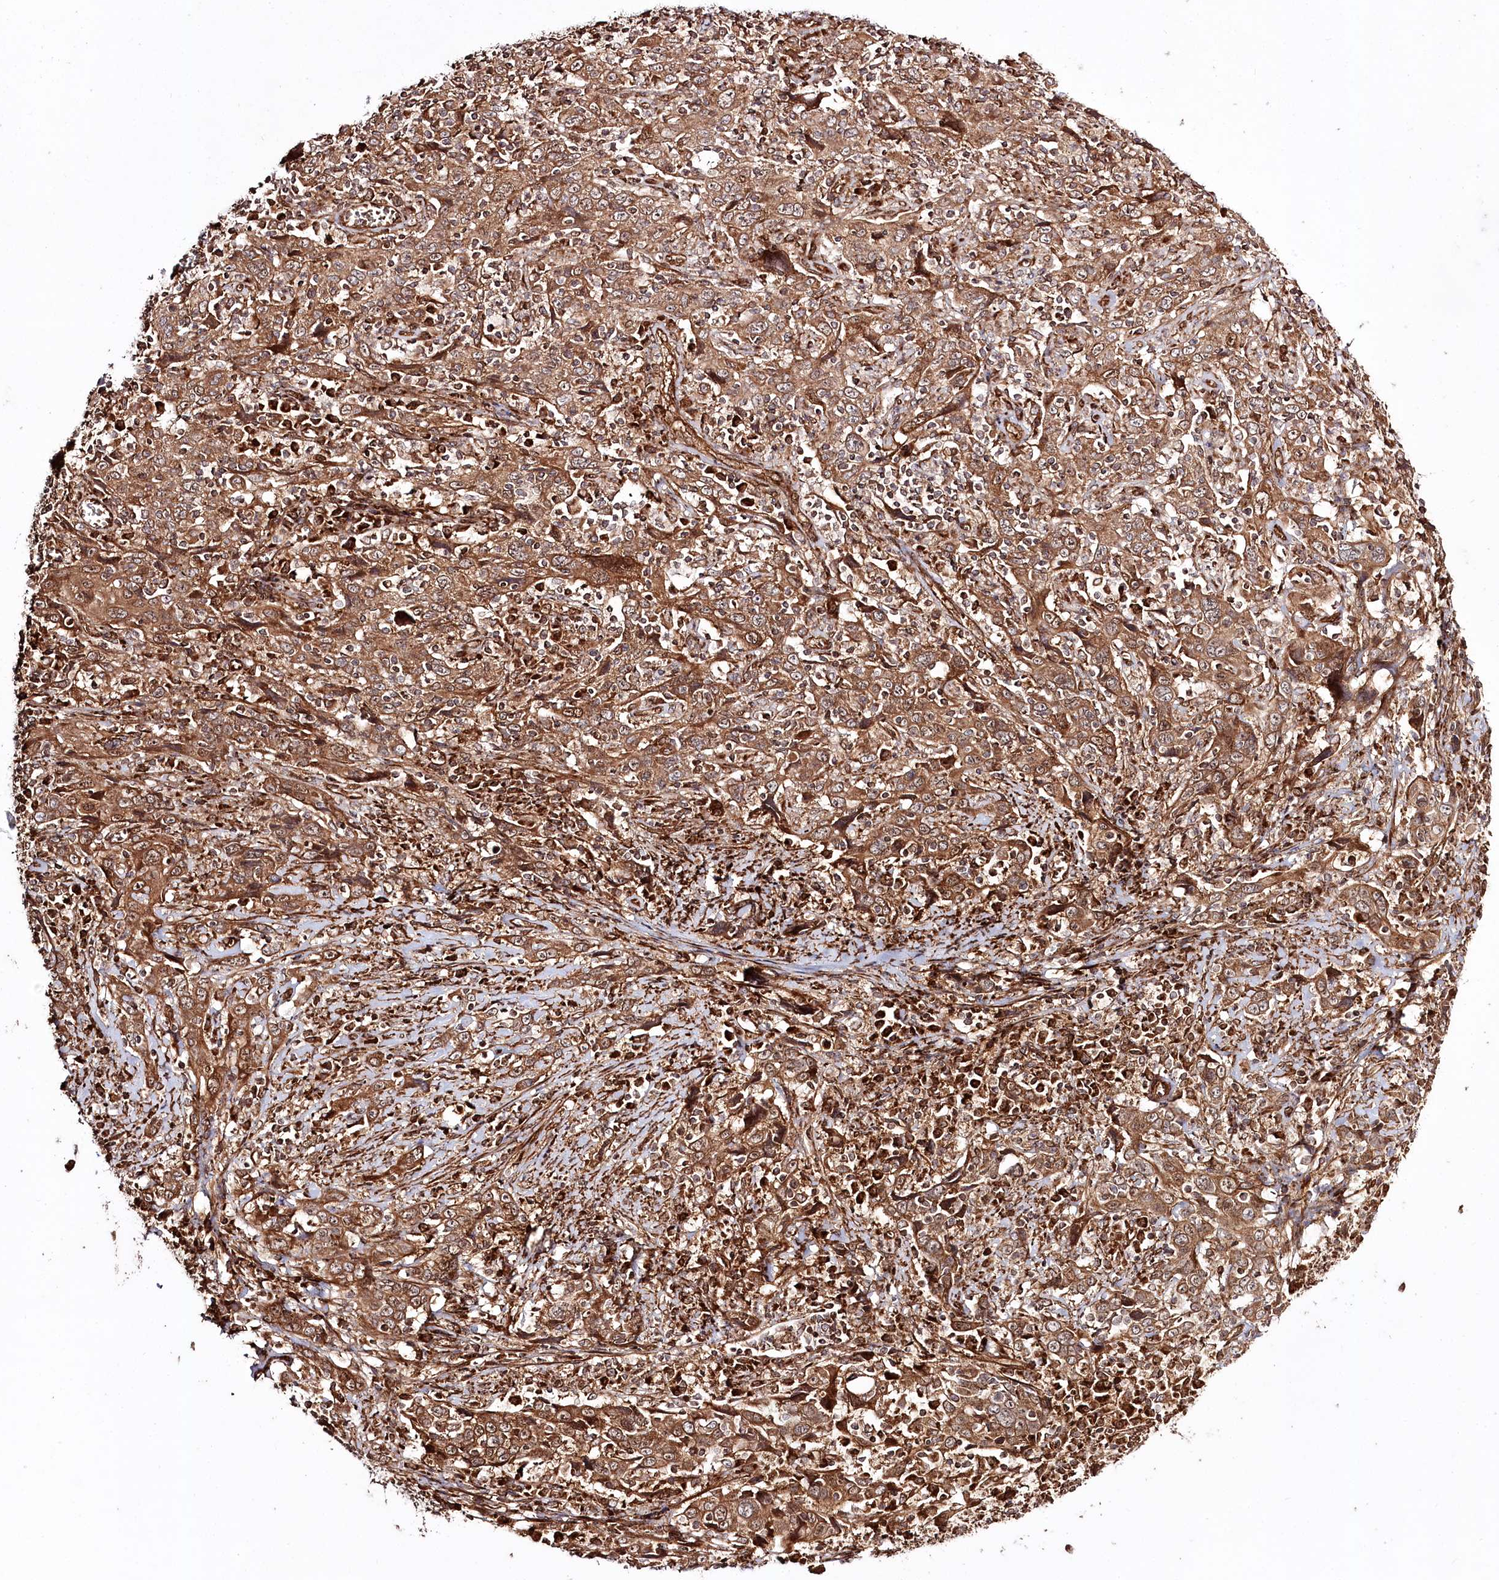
{"staining": {"intensity": "strong", "quantity": ">75%", "location": "cytoplasmic/membranous"}, "tissue": "cervical cancer", "cell_type": "Tumor cells", "image_type": "cancer", "snomed": [{"axis": "morphology", "description": "Squamous cell carcinoma, NOS"}, {"axis": "topography", "description": "Cervix"}], "caption": "Protein staining of cervical cancer tissue displays strong cytoplasmic/membranous positivity in approximately >75% of tumor cells. The protein of interest is shown in brown color, while the nuclei are stained blue.", "gene": "REXO2", "patient": {"sex": "female", "age": 46}}